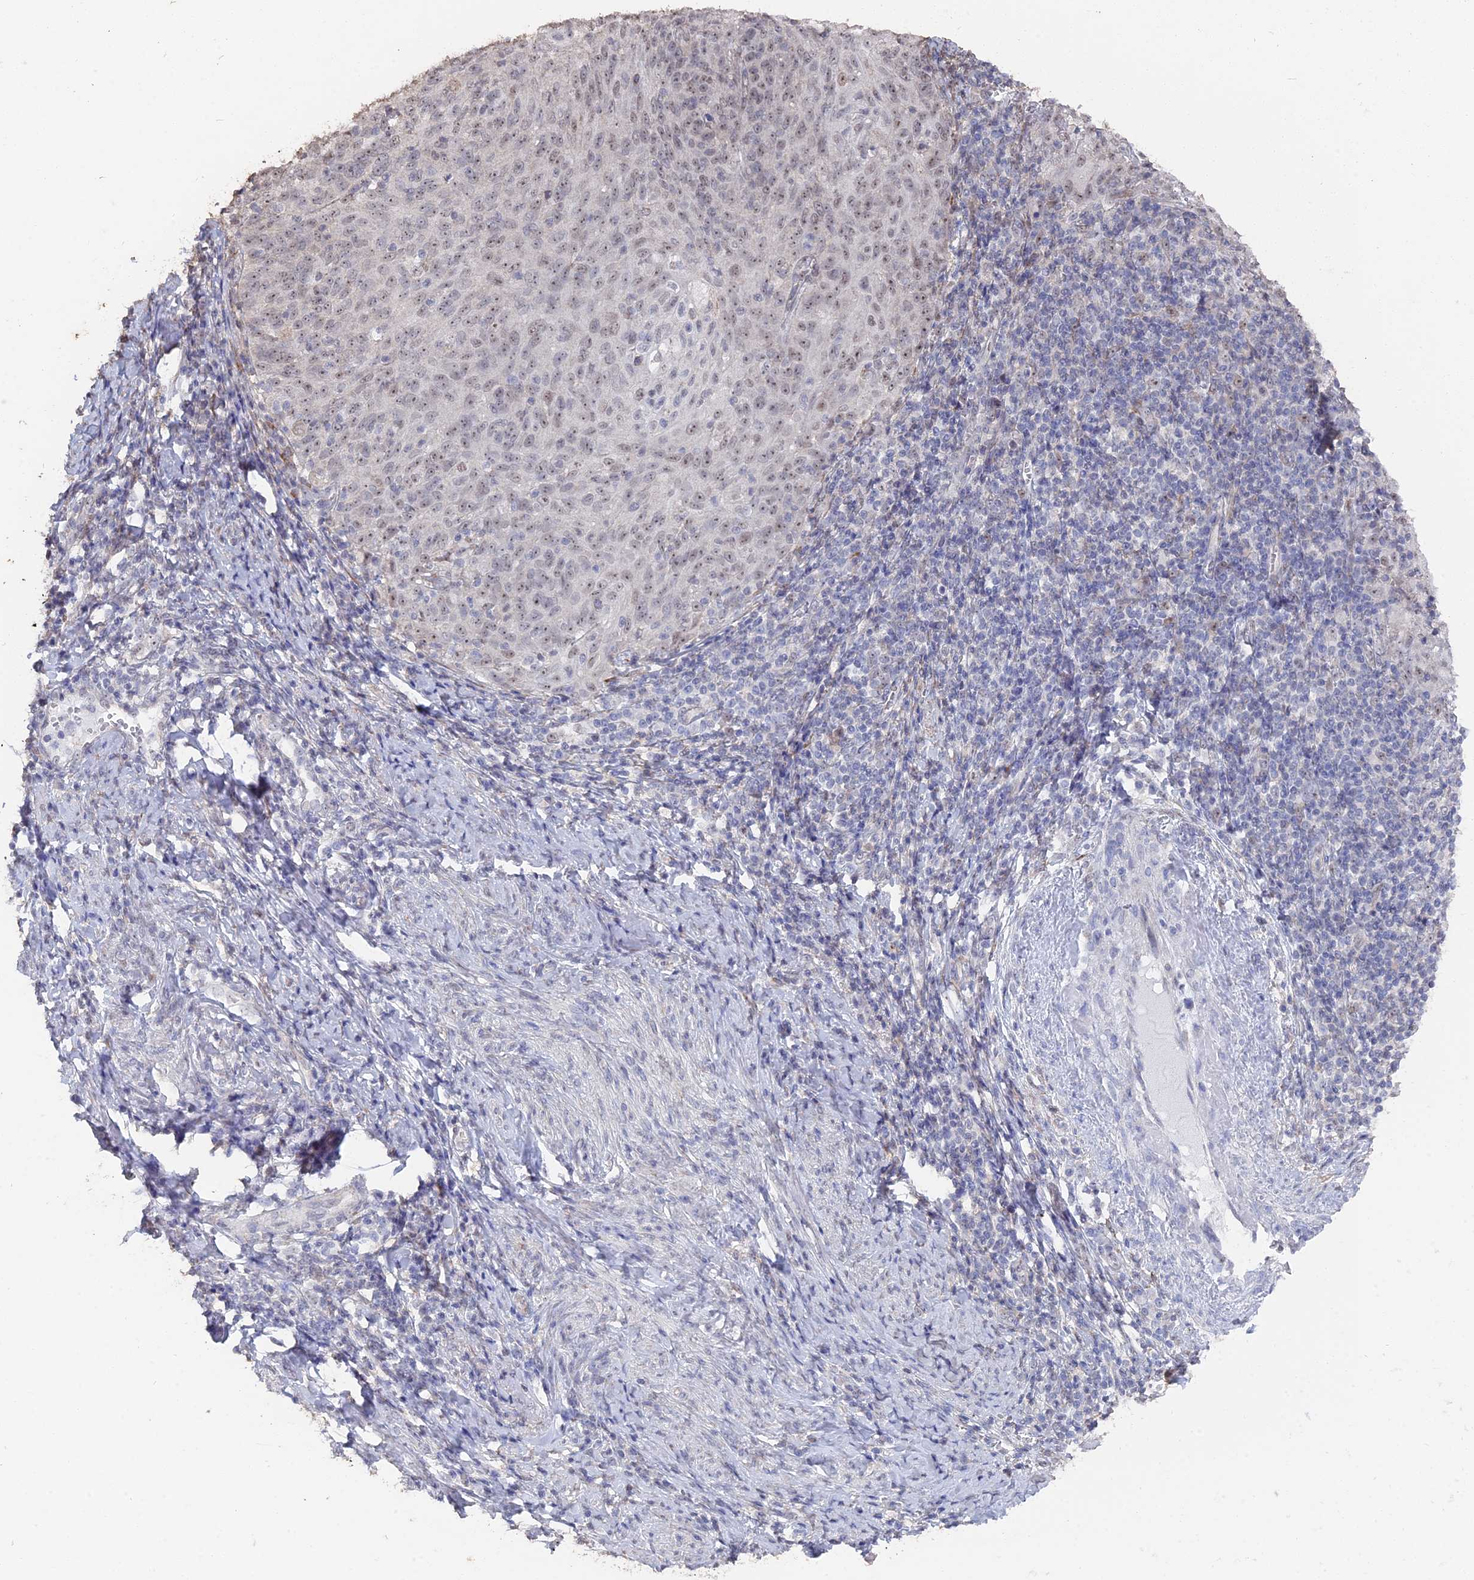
{"staining": {"intensity": "weak", "quantity": "25%-75%", "location": "nuclear"}, "tissue": "cervical cancer", "cell_type": "Tumor cells", "image_type": "cancer", "snomed": [{"axis": "morphology", "description": "Squamous cell carcinoma, NOS"}, {"axis": "topography", "description": "Cervix"}], "caption": "This is a histology image of immunohistochemistry (IHC) staining of cervical cancer (squamous cell carcinoma), which shows weak positivity in the nuclear of tumor cells.", "gene": "SEMG2", "patient": {"sex": "female", "age": 70}}